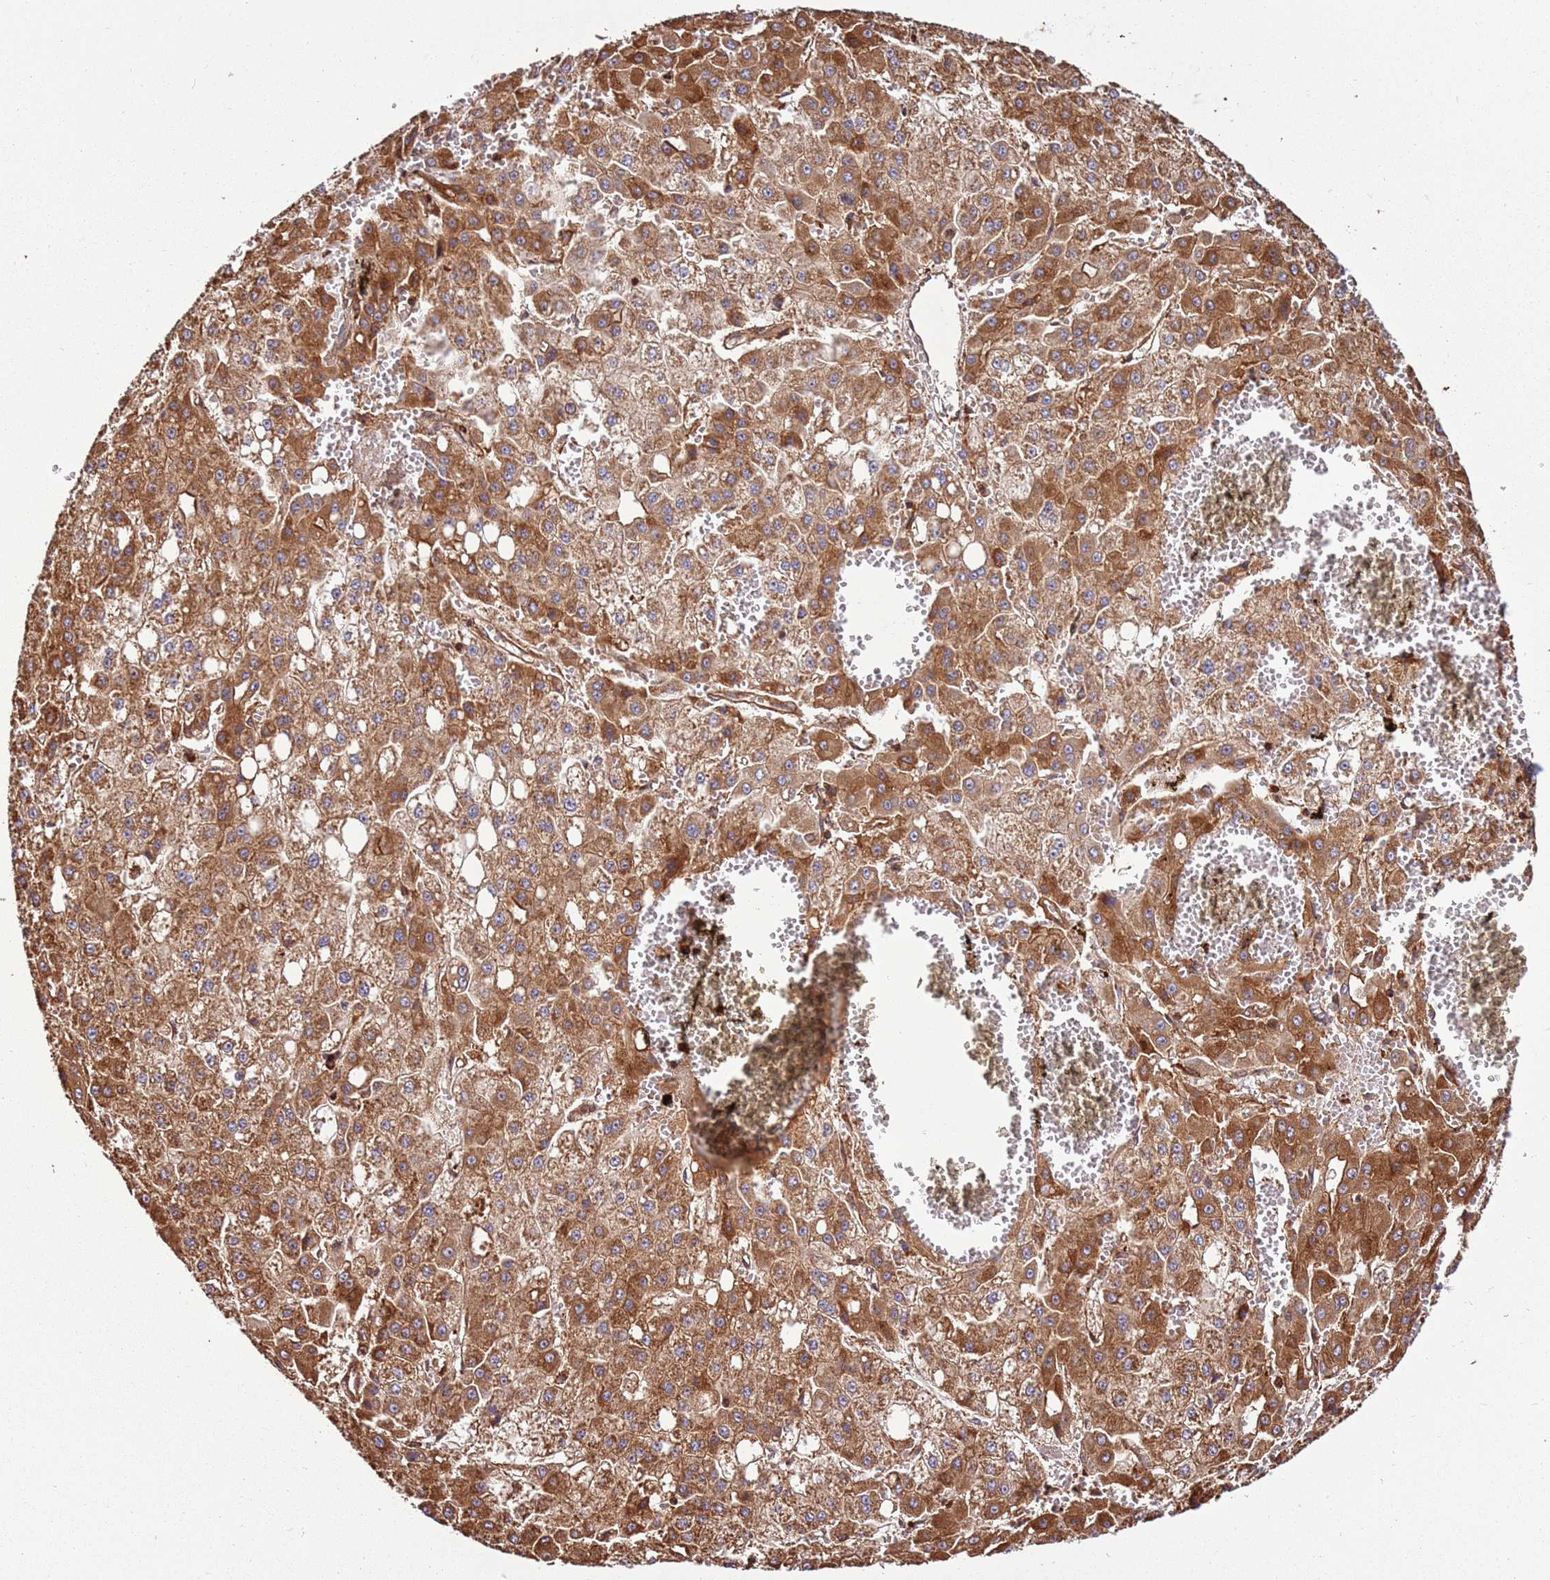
{"staining": {"intensity": "strong", "quantity": ">75%", "location": "cytoplasmic/membranous"}, "tissue": "liver cancer", "cell_type": "Tumor cells", "image_type": "cancer", "snomed": [{"axis": "morphology", "description": "Carcinoma, Hepatocellular, NOS"}, {"axis": "topography", "description": "Liver"}], "caption": "Liver cancer was stained to show a protein in brown. There is high levels of strong cytoplasmic/membranous positivity in about >75% of tumor cells.", "gene": "ACVR2A", "patient": {"sex": "male", "age": 47}}